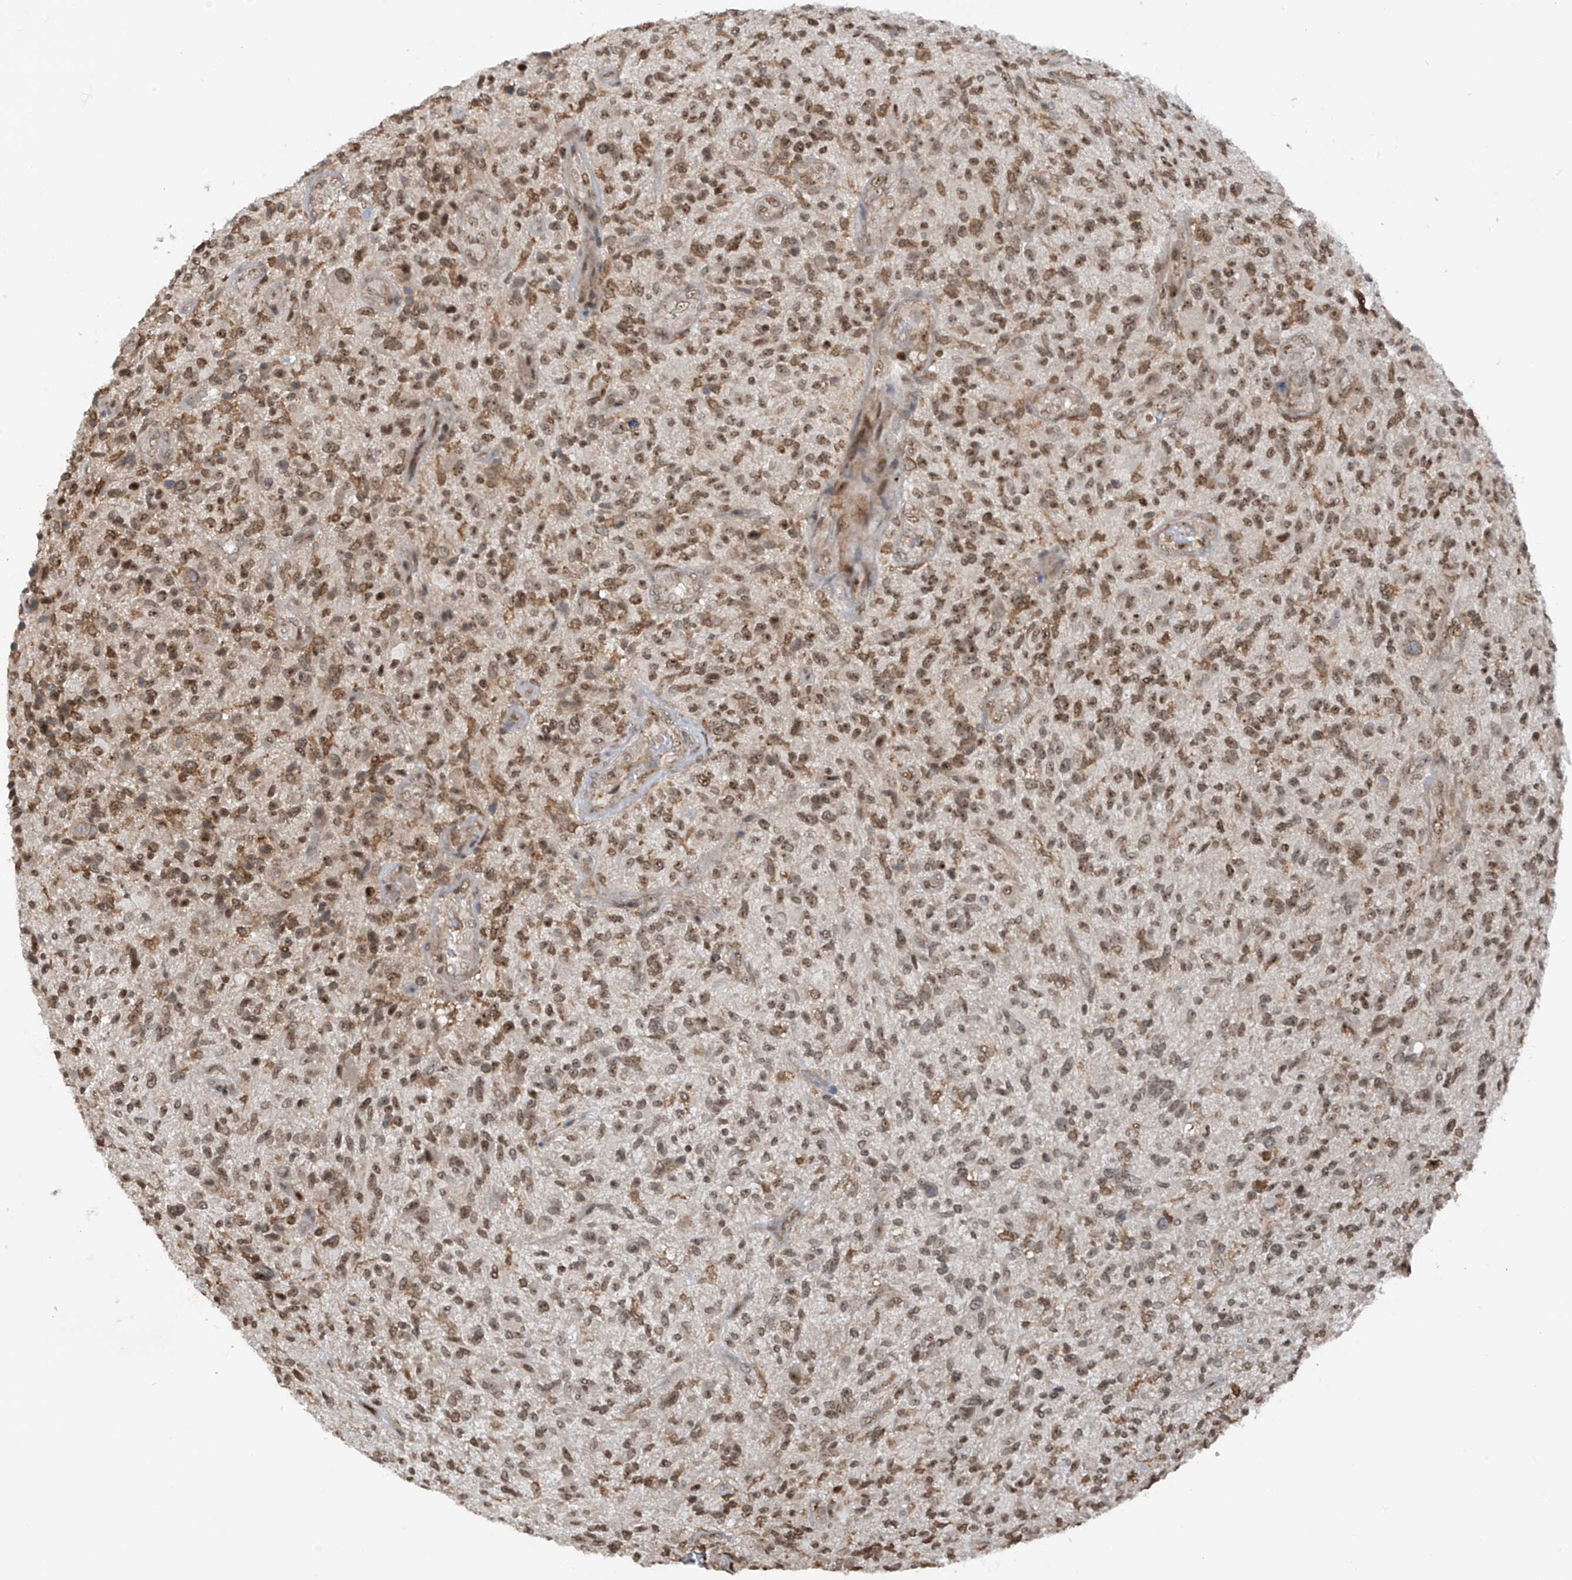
{"staining": {"intensity": "moderate", "quantity": ">75%", "location": "nuclear"}, "tissue": "glioma", "cell_type": "Tumor cells", "image_type": "cancer", "snomed": [{"axis": "morphology", "description": "Glioma, malignant, High grade"}, {"axis": "topography", "description": "Brain"}], "caption": "A brown stain shows moderate nuclear positivity of a protein in human glioma tumor cells.", "gene": "REPIN1", "patient": {"sex": "male", "age": 47}}